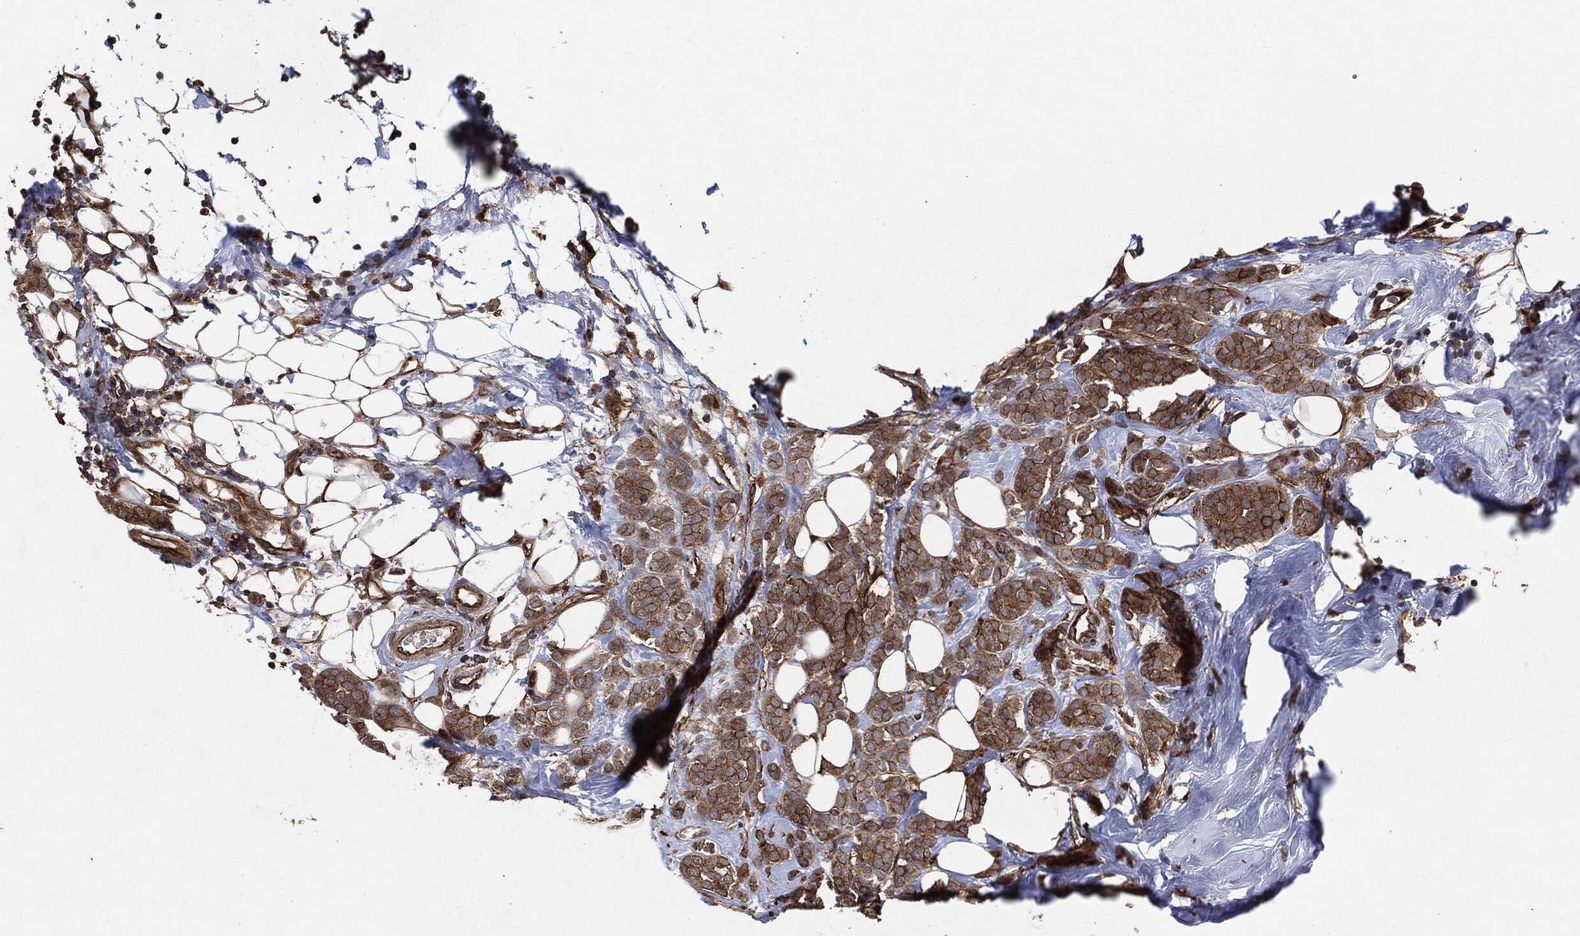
{"staining": {"intensity": "moderate", "quantity": ">75%", "location": "cytoplasmic/membranous"}, "tissue": "breast cancer", "cell_type": "Tumor cells", "image_type": "cancer", "snomed": [{"axis": "morphology", "description": "Lobular carcinoma"}, {"axis": "topography", "description": "Breast"}], "caption": "An immunohistochemistry photomicrograph of tumor tissue is shown. Protein staining in brown highlights moderate cytoplasmic/membranous positivity in breast cancer (lobular carcinoma) within tumor cells.", "gene": "BCAR1", "patient": {"sex": "female", "age": 49}}